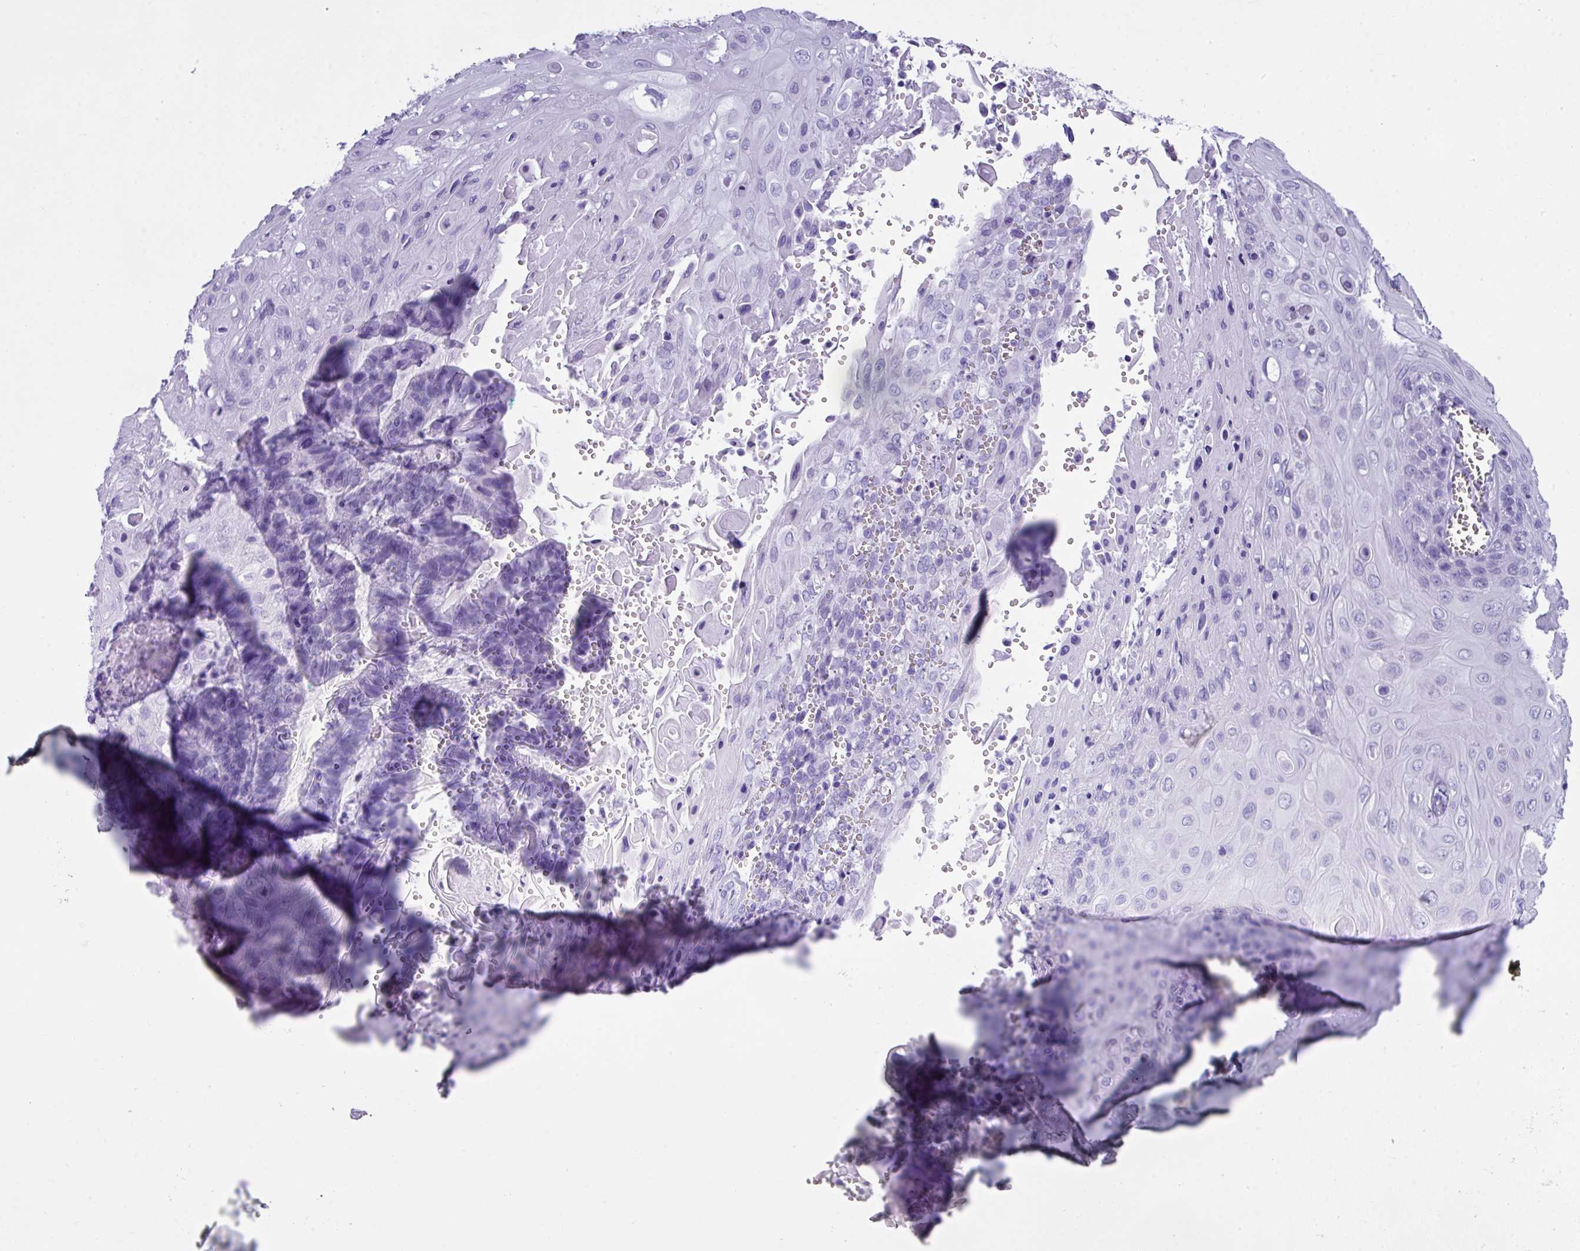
{"staining": {"intensity": "negative", "quantity": "none", "location": "none"}, "tissue": "cervical cancer", "cell_type": "Tumor cells", "image_type": "cancer", "snomed": [{"axis": "morphology", "description": "Squamous cell carcinoma, NOS"}, {"axis": "topography", "description": "Cervix"}], "caption": "This is a image of immunohistochemistry (IHC) staining of squamous cell carcinoma (cervical), which shows no expression in tumor cells.", "gene": "ZNF568", "patient": {"sex": "female", "age": 39}}